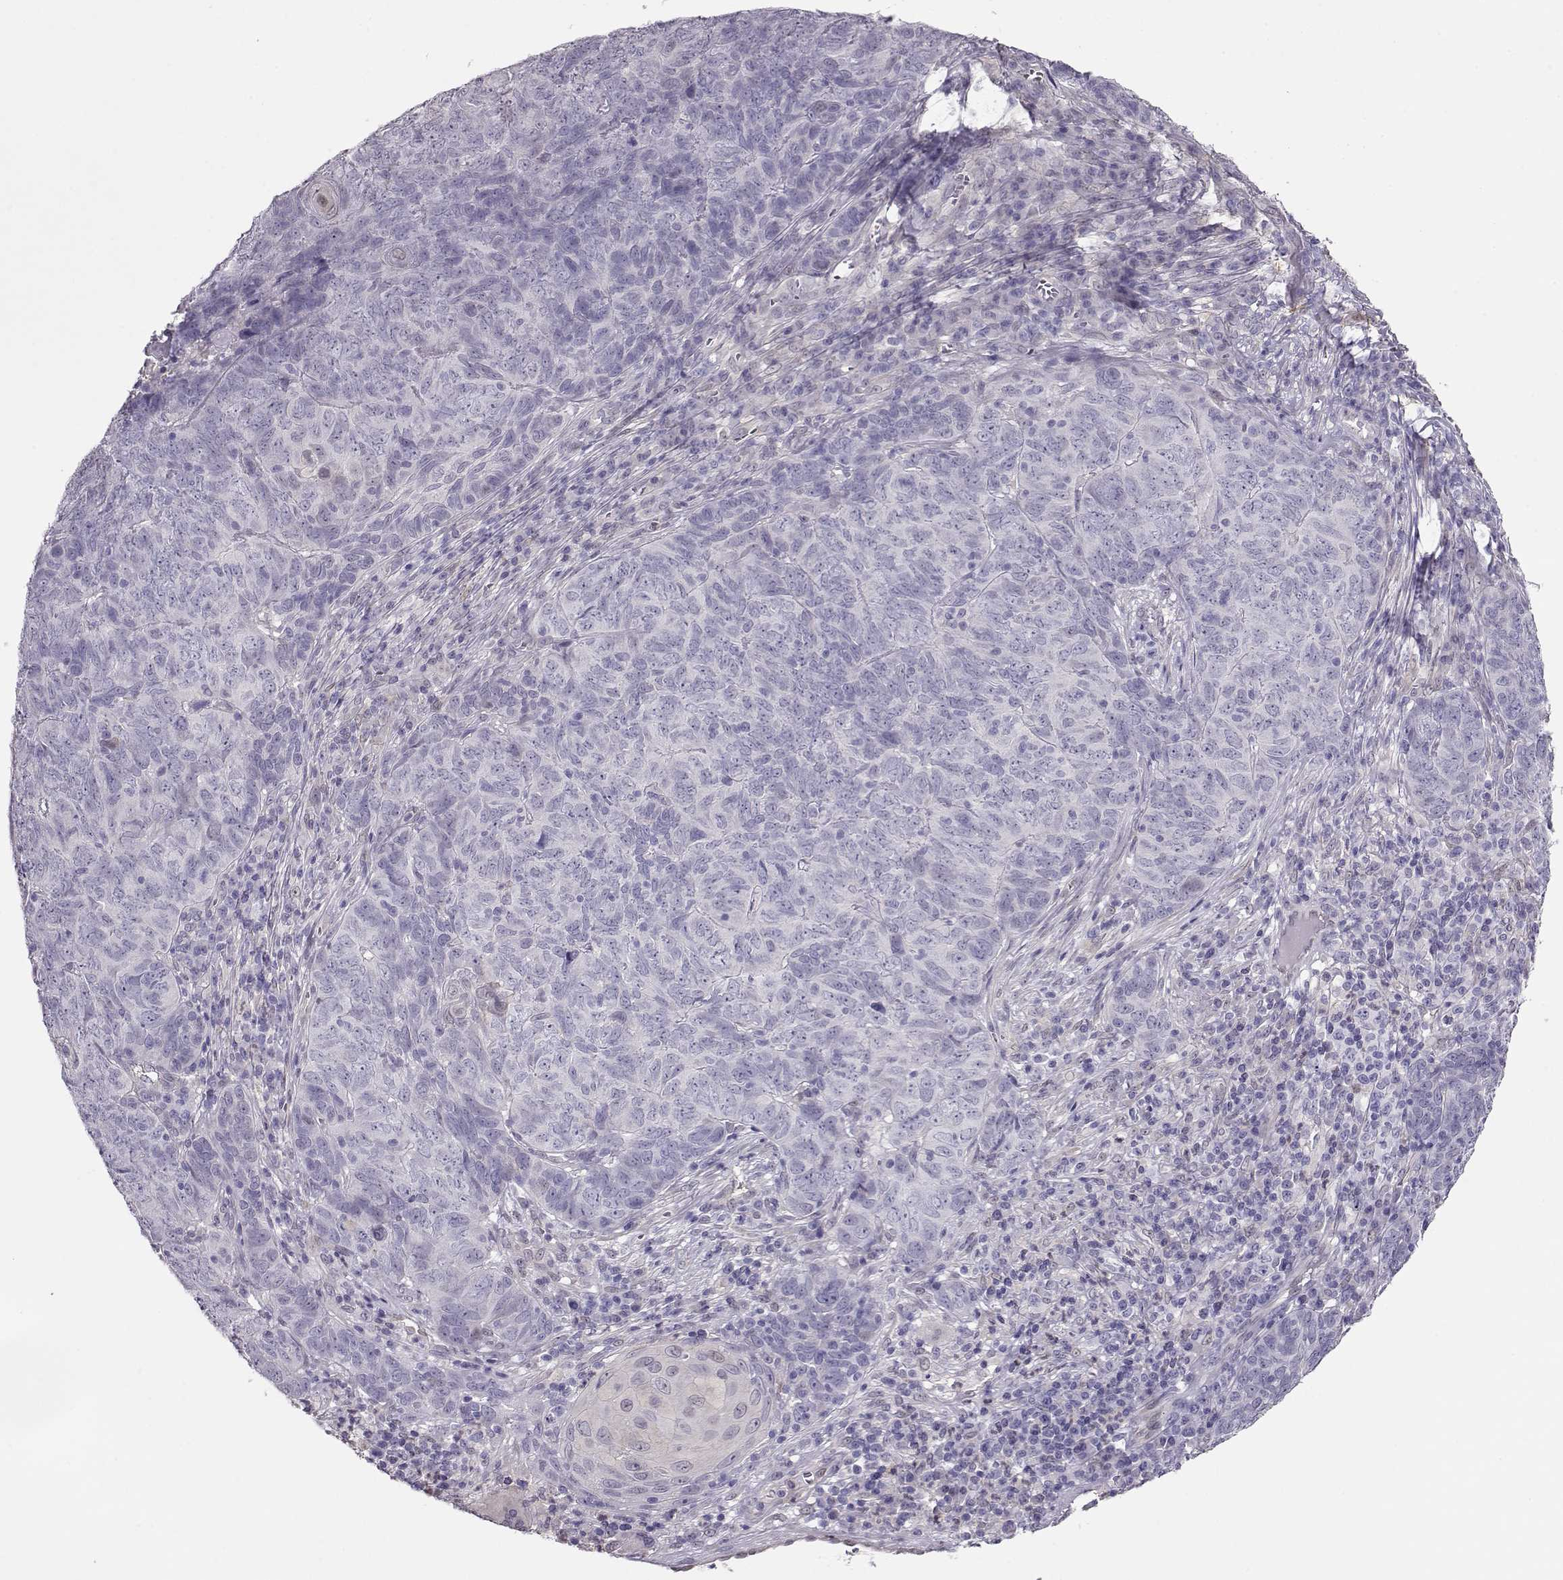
{"staining": {"intensity": "negative", "quantity": "none", "location": "none"}, "tissue": "skin cancer", "cell_type": "Tumor cells", "image_type": "cancer", "snomed": [{"axis": "morphology", "description": "Squamous cell carcinoma, NOS"}, {"axis": "topography", "description": "Skin"}, {"axis": "topography", "description": "Anal"}], "caption": "Tumor cells are negative for brown protein staining in skin cancer.", "gene": "CCR8", "patient": {"sex": "female", "age": 51}}